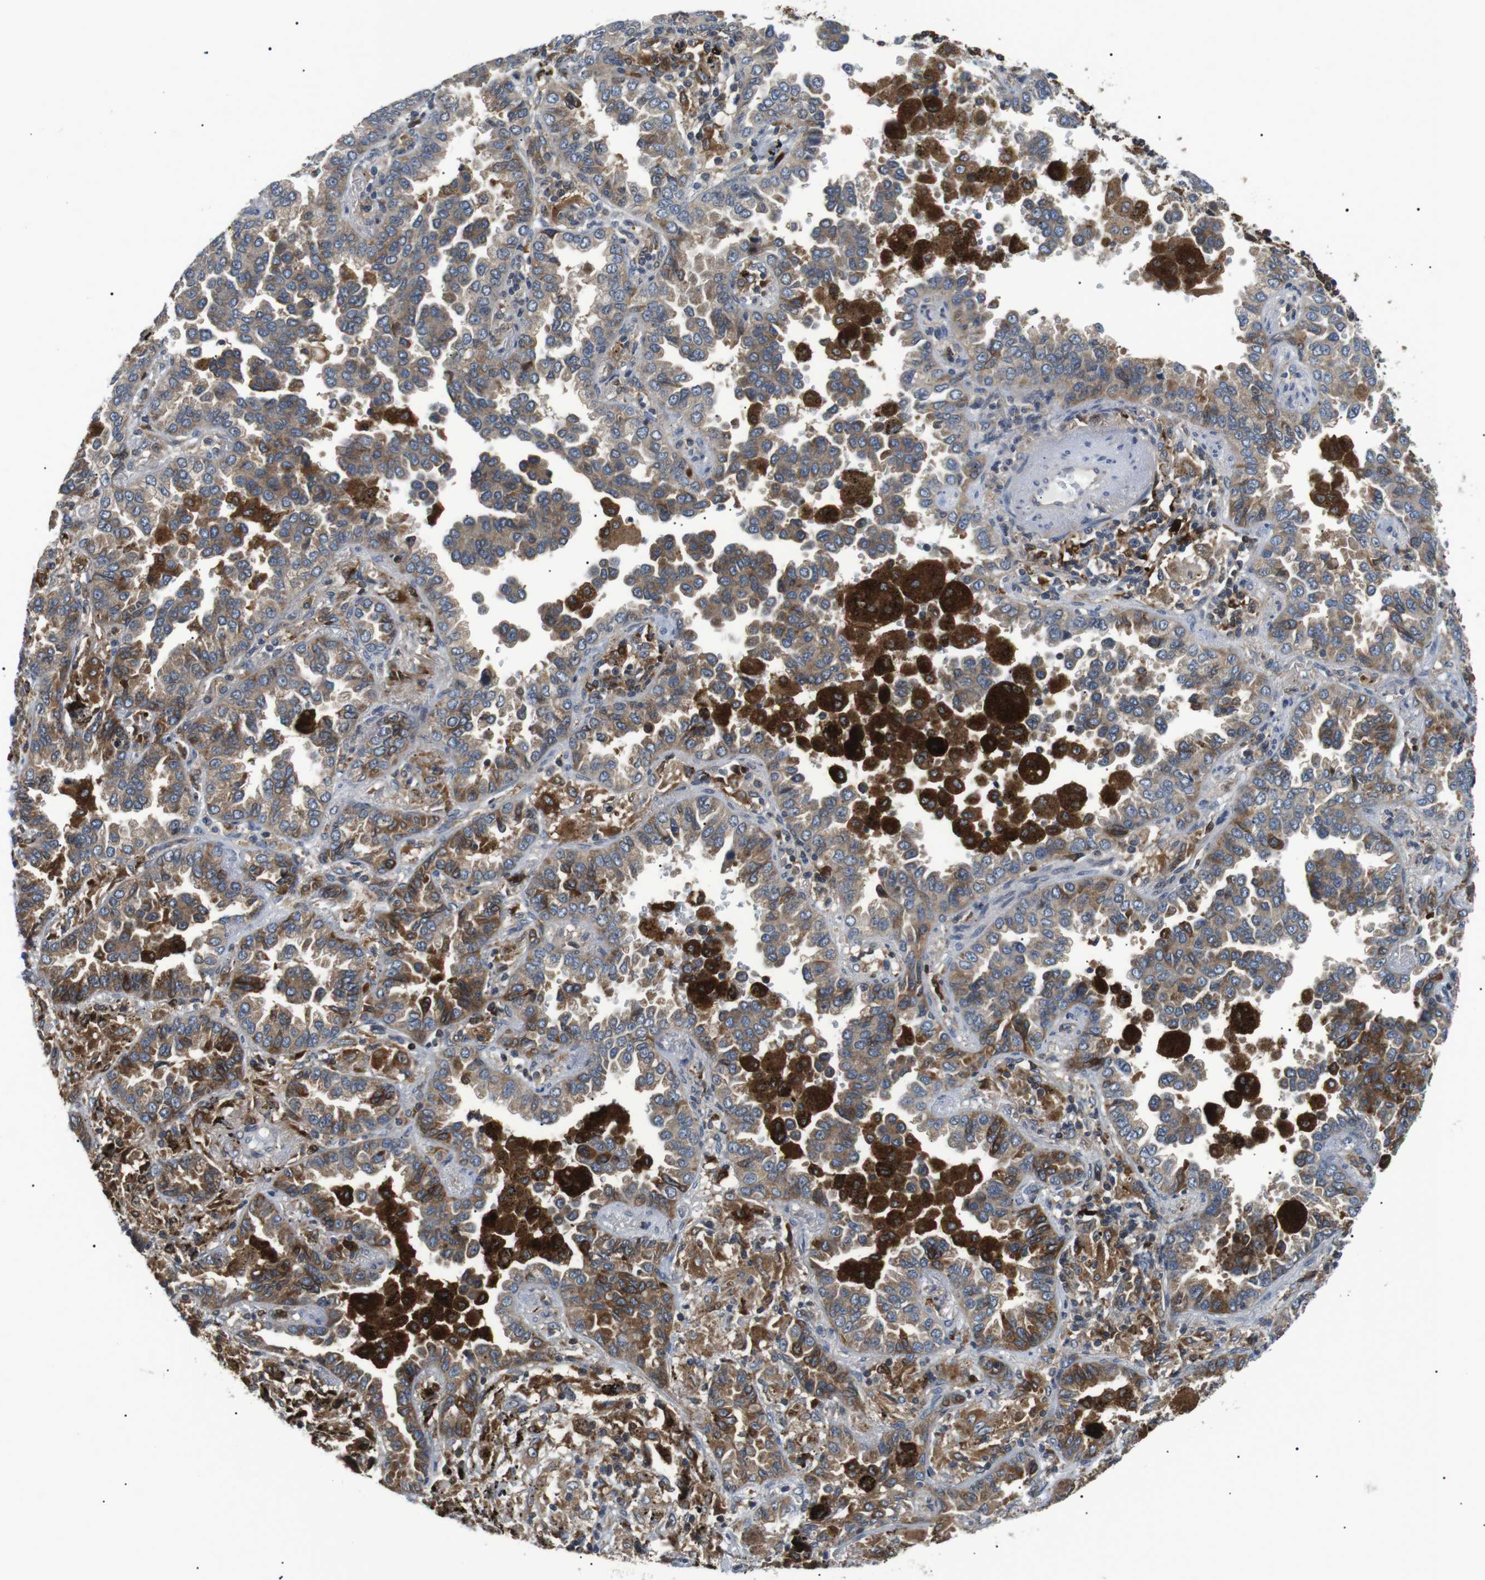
{"staining": {"intensity": "moderate", "quantity": "25%-75%", "location": "cytoplasmic/membranous"}, "tissue": "lung cancer", "cell_type": "Tumor cells", "image_type": "cancer", "snomed": [{"axis": "morphology", "description": "Normal tissue, NOS"}, {"axis": "morphology", "description": "Adenocarcinoma, NOS"}, {"axis": "topography", "description": "Lung"}], "caption": "The immunohistochemical stain highlights moderate cytoplasmic/membranous positivity in tumor cells of lung cancer (adenocarcinoma) tissue.", "gene": "RAB9A", "patient": {"sex": "male", "age": 59}}